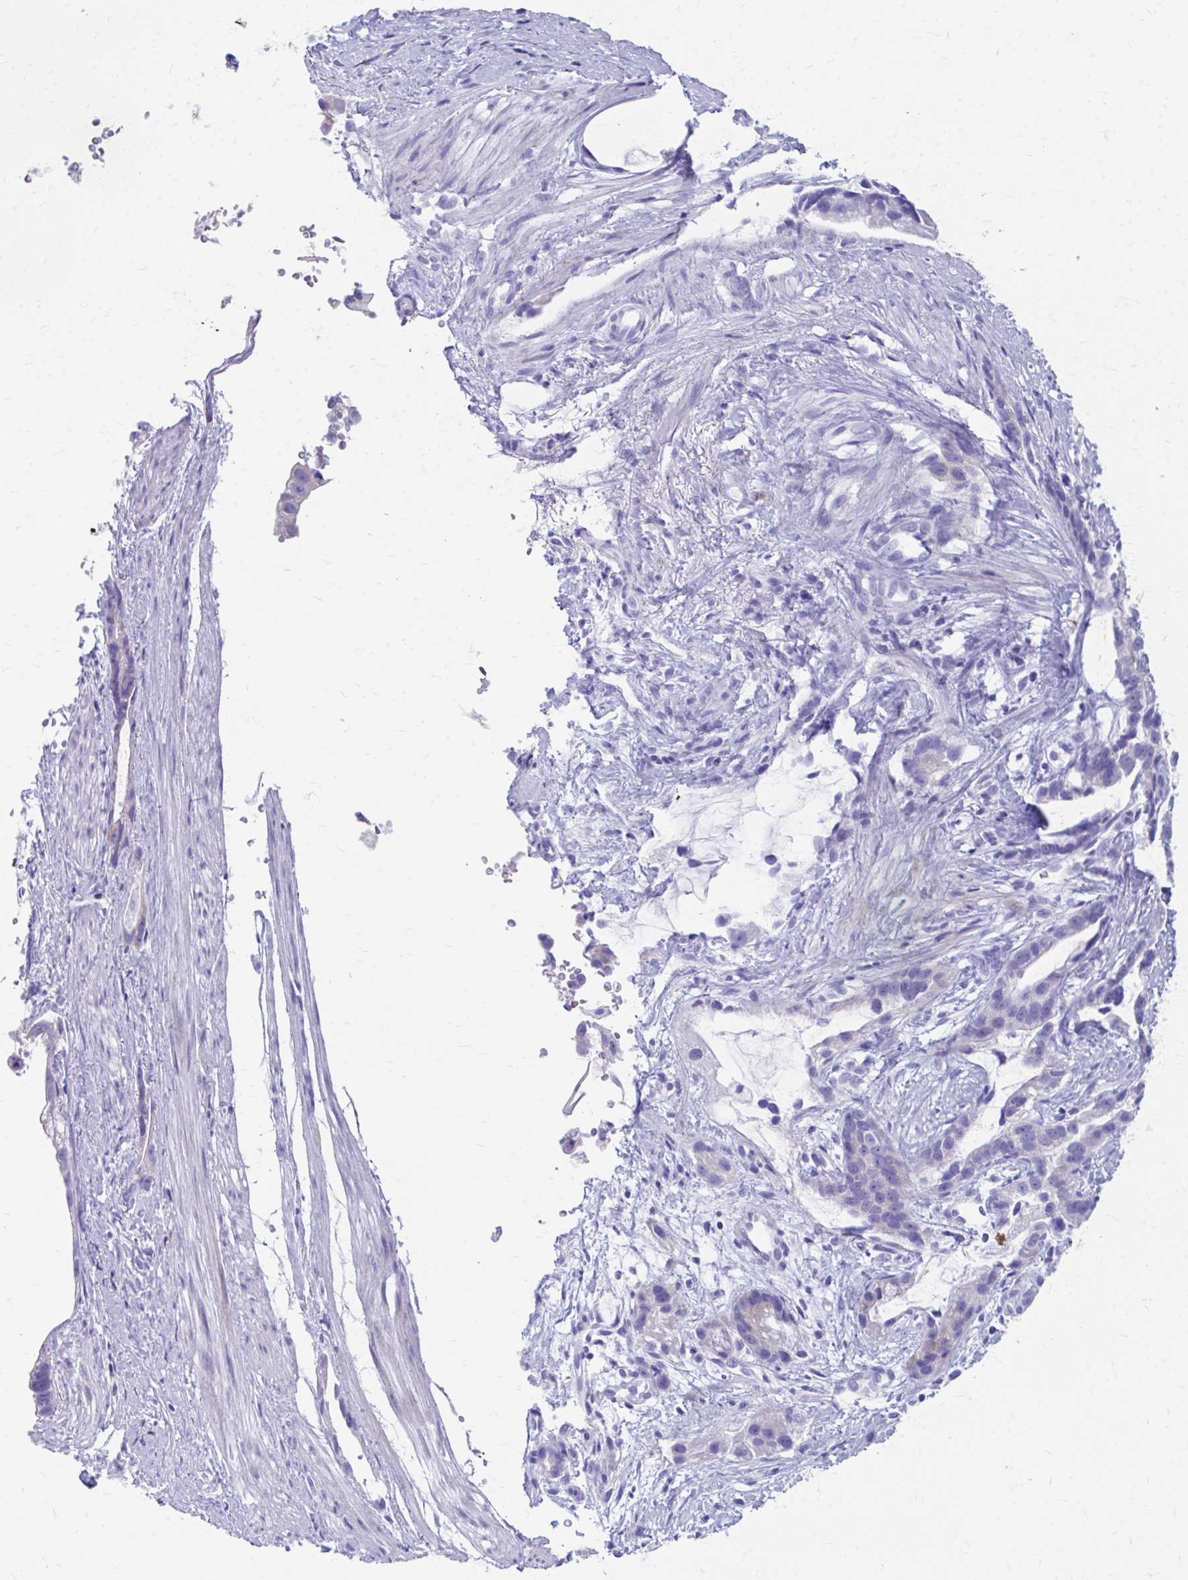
{"staining": {"intensity": "negative", "quantity": "none", "location": "none"}, "tissue": "stomach cancer", "cell_type": "Tumor cells", "image_type": "cancer", "snomed": [{"axis": "morphology", "description": "Adenocarcinoma, NOS"}, {"axis": "topography", "description": "Stomach"}], "caption": "This is an immunohistochemistry (IHC) photomicrograph of human adenocarcinoma (stomach). There is no staining in tumor cells.", "gene": "KRIT1", "patient": {"sex": "male", "age": 55}}